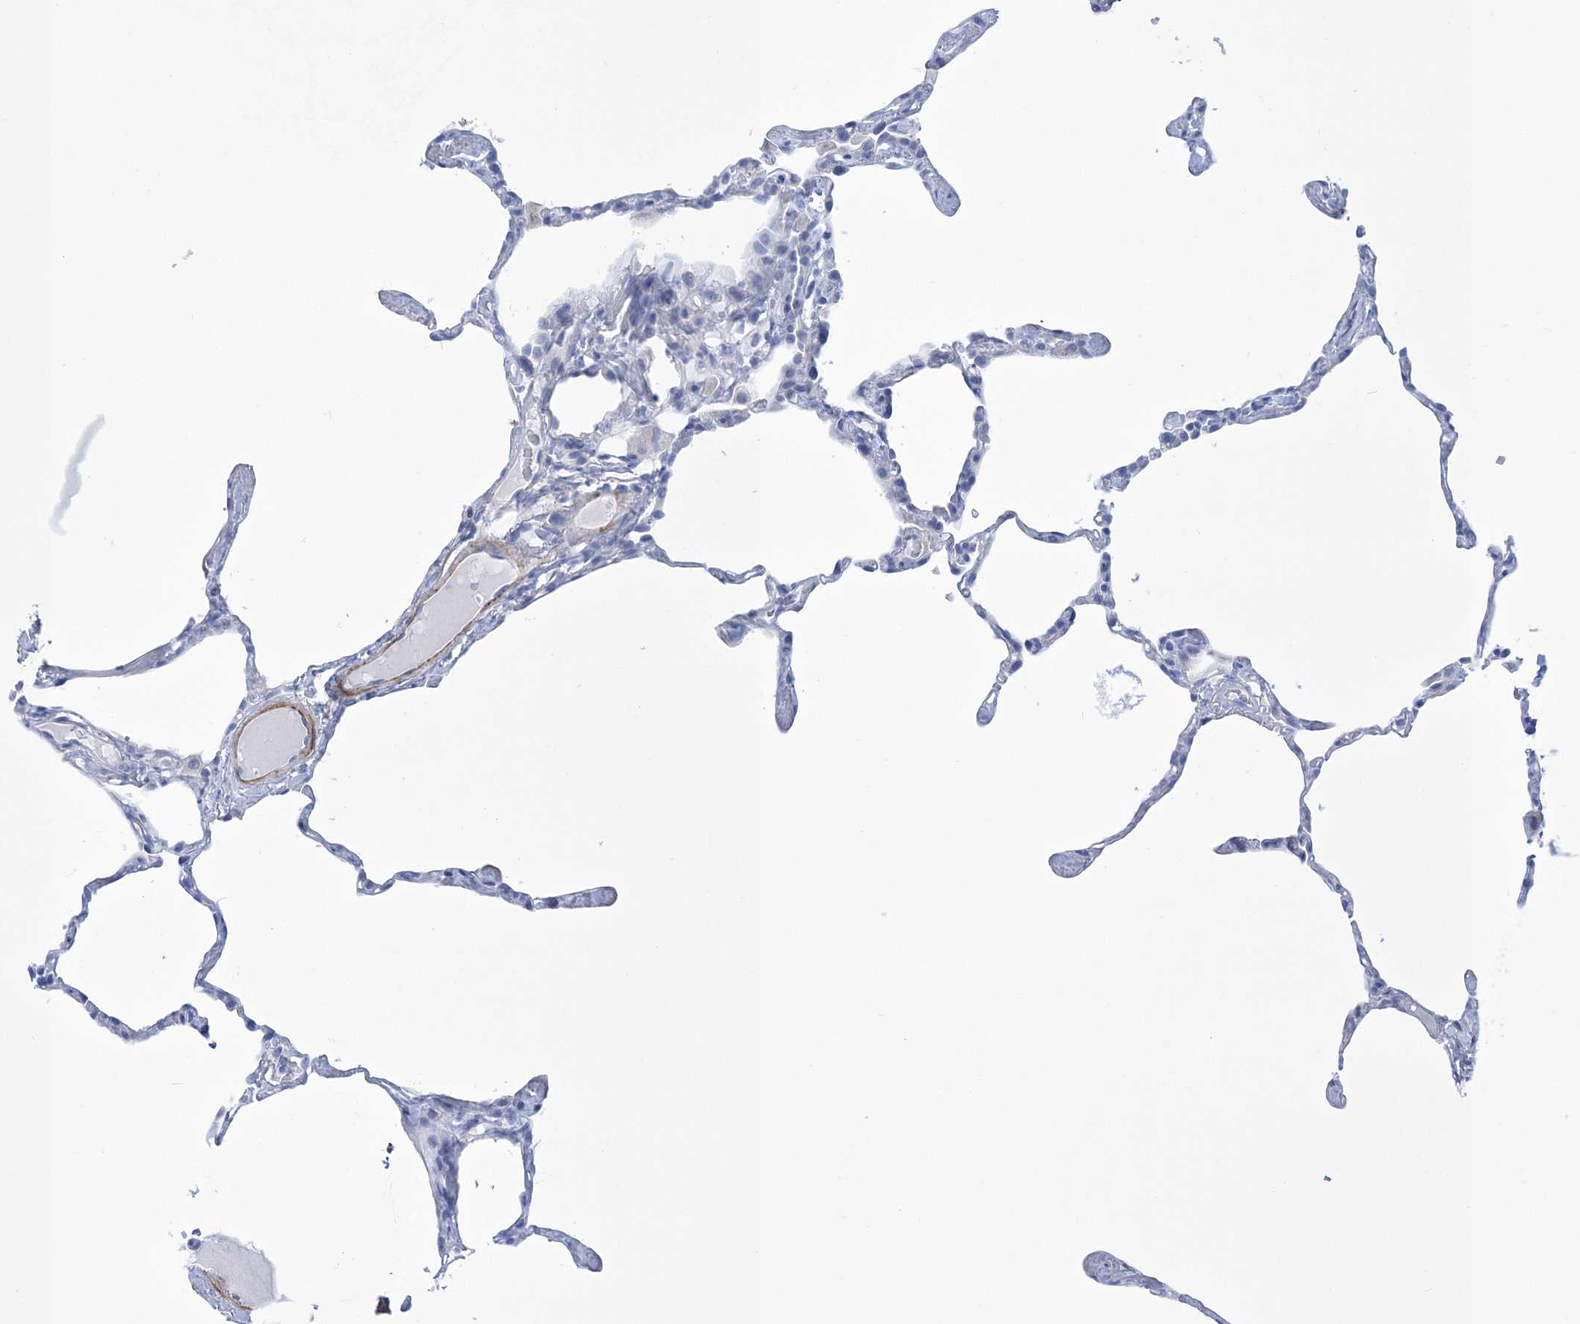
{"staining": {"intensity": "negative", "quantity": "none", "location": "none"}, "tissue": "lung", "cell_type": "Alveolar cells", "image_type": "normal", "snomed": [{"axis": "morphology", "description": "Normal tissue, NOS"}, {"axis": "topography", "description": "Lung"}], "caption": "Human lung stained for a protein using IHC shows no positivity in alveolar cells.", "gene": "WDR74", "patient": {"sex": "male", "age": 65}}